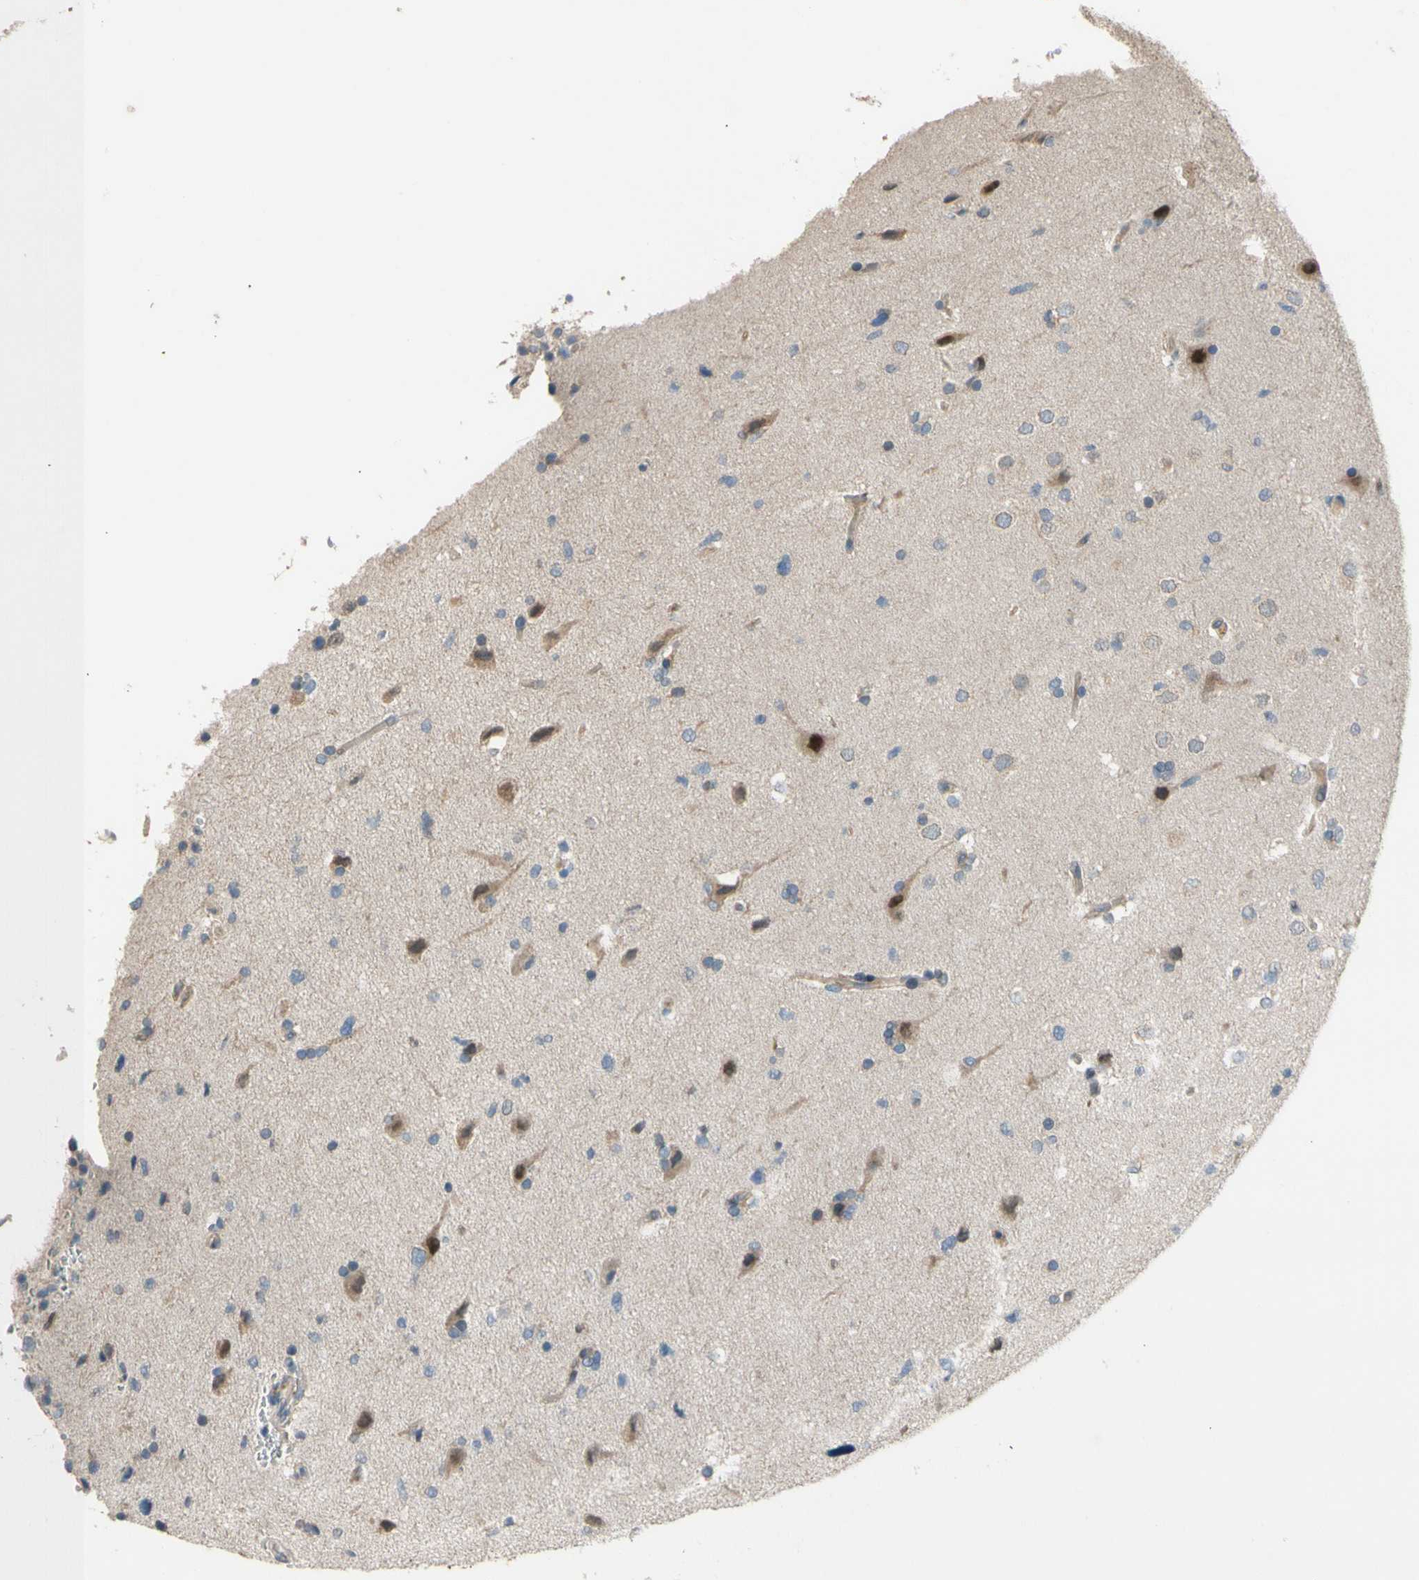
{"staining": {"intensity": "negative", "quantity": "none", "location": "none"}, "tissue": "glioma", "cell_type": "Tumor cells", "image_type": "cancer", "snomed": [{"axis": "morphology", "description": "Glioma, malignant, Low grade"}, {"axis": "topography", "description": "Brain"}], "caption": "Immunohistochemistry (IHC) of human low-grade glioma (malignant) reveals no positivity in tumor cells. (Brightfield microscopy of DAB (3,3'-diaminobenzidine) IHC at high magnification).", "gene": "ZNF184", "patient": {"sex": "female", "age": 37}}